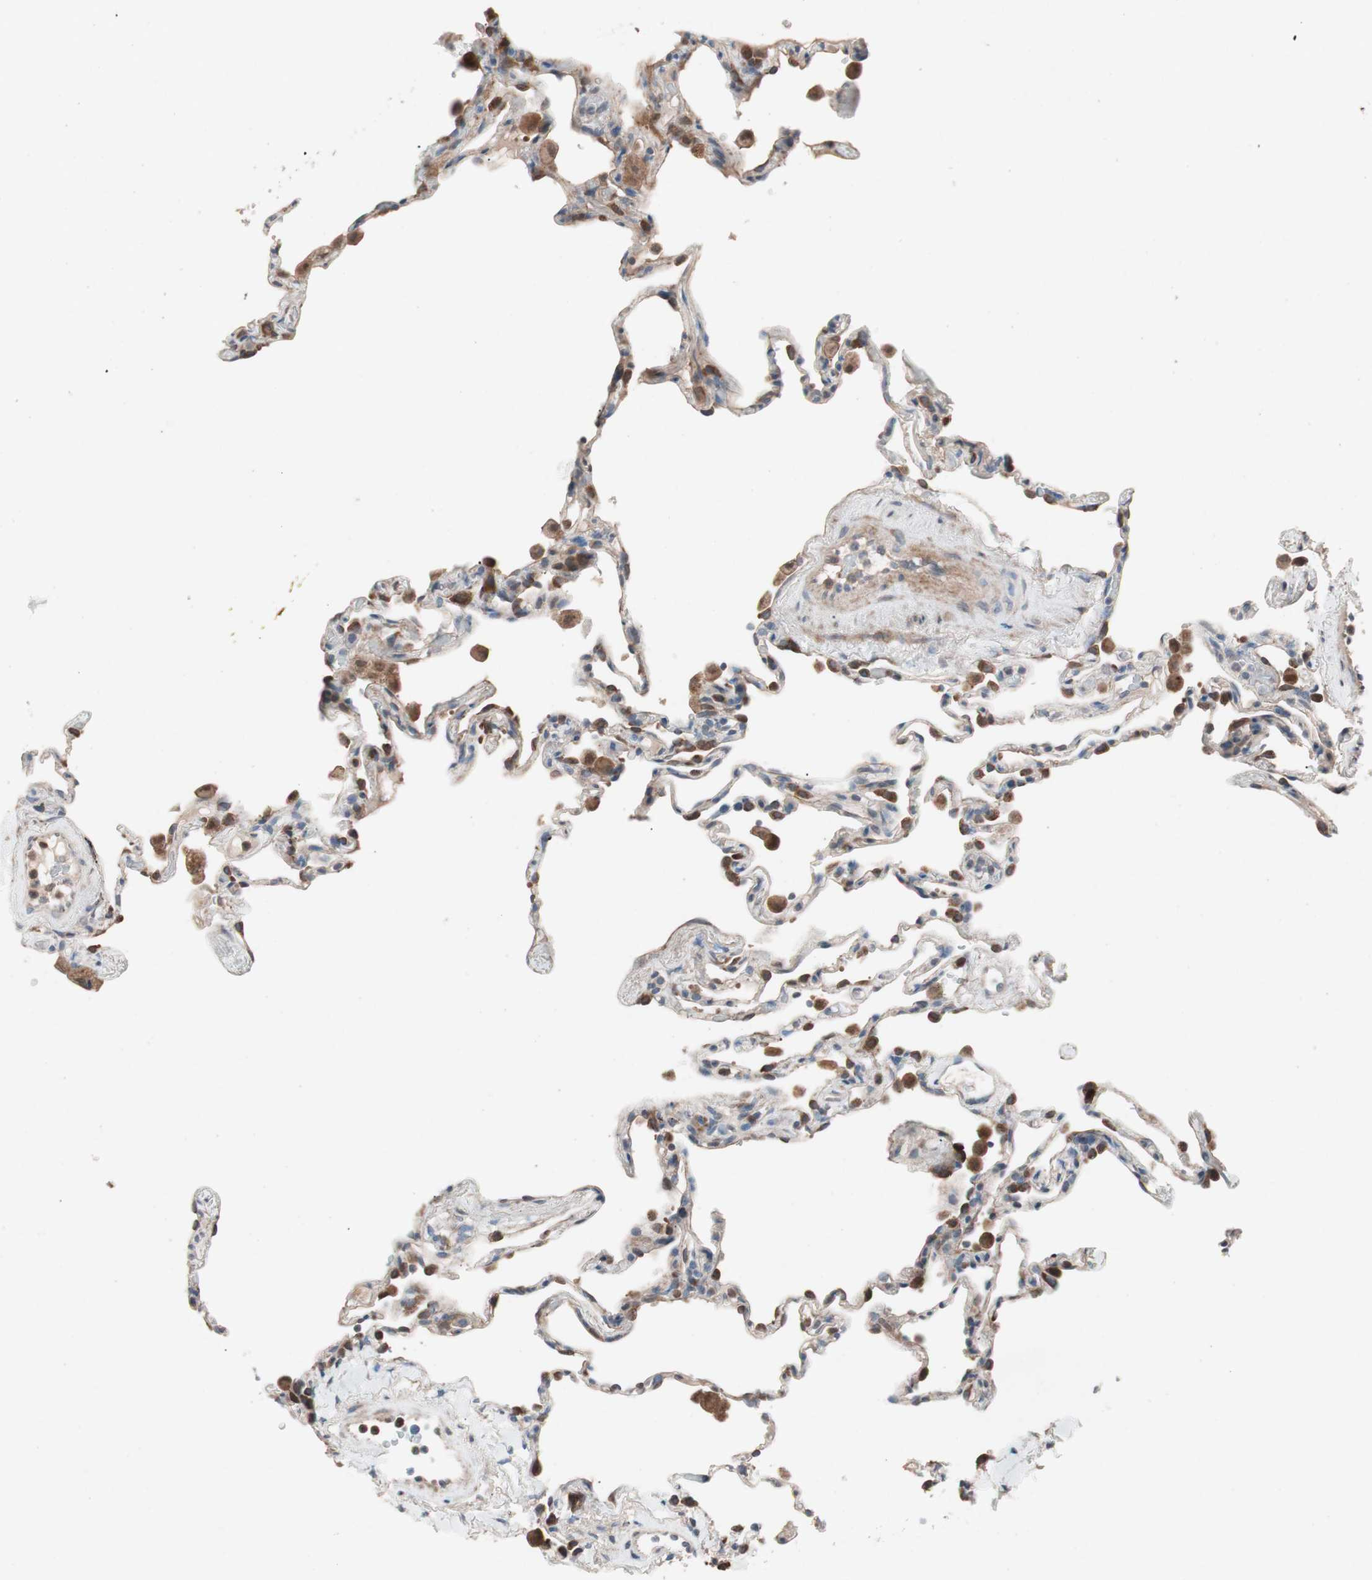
{"staining": {"intensity": "weak", "quantity": "25%-75%", "location": "cytoplasmic/membranous"}, "tissue": "lung", "cell_type": "Alveolar cells", "image_type": "normal", "snomed": [{"axis": "morphology", "description": "Normal tissue, NOS"}, {"axis": "topography", "description": "Lung"}], "caption": "This micrograph demonstrates immunohistochemistry (IHC) staining of normal lung, with low weak cytoplasmic/membranous expression in approximately 25%-75% of alveolar cells.", "gene": "FAAH", "patient": {"sex": "male", "age": 59}}